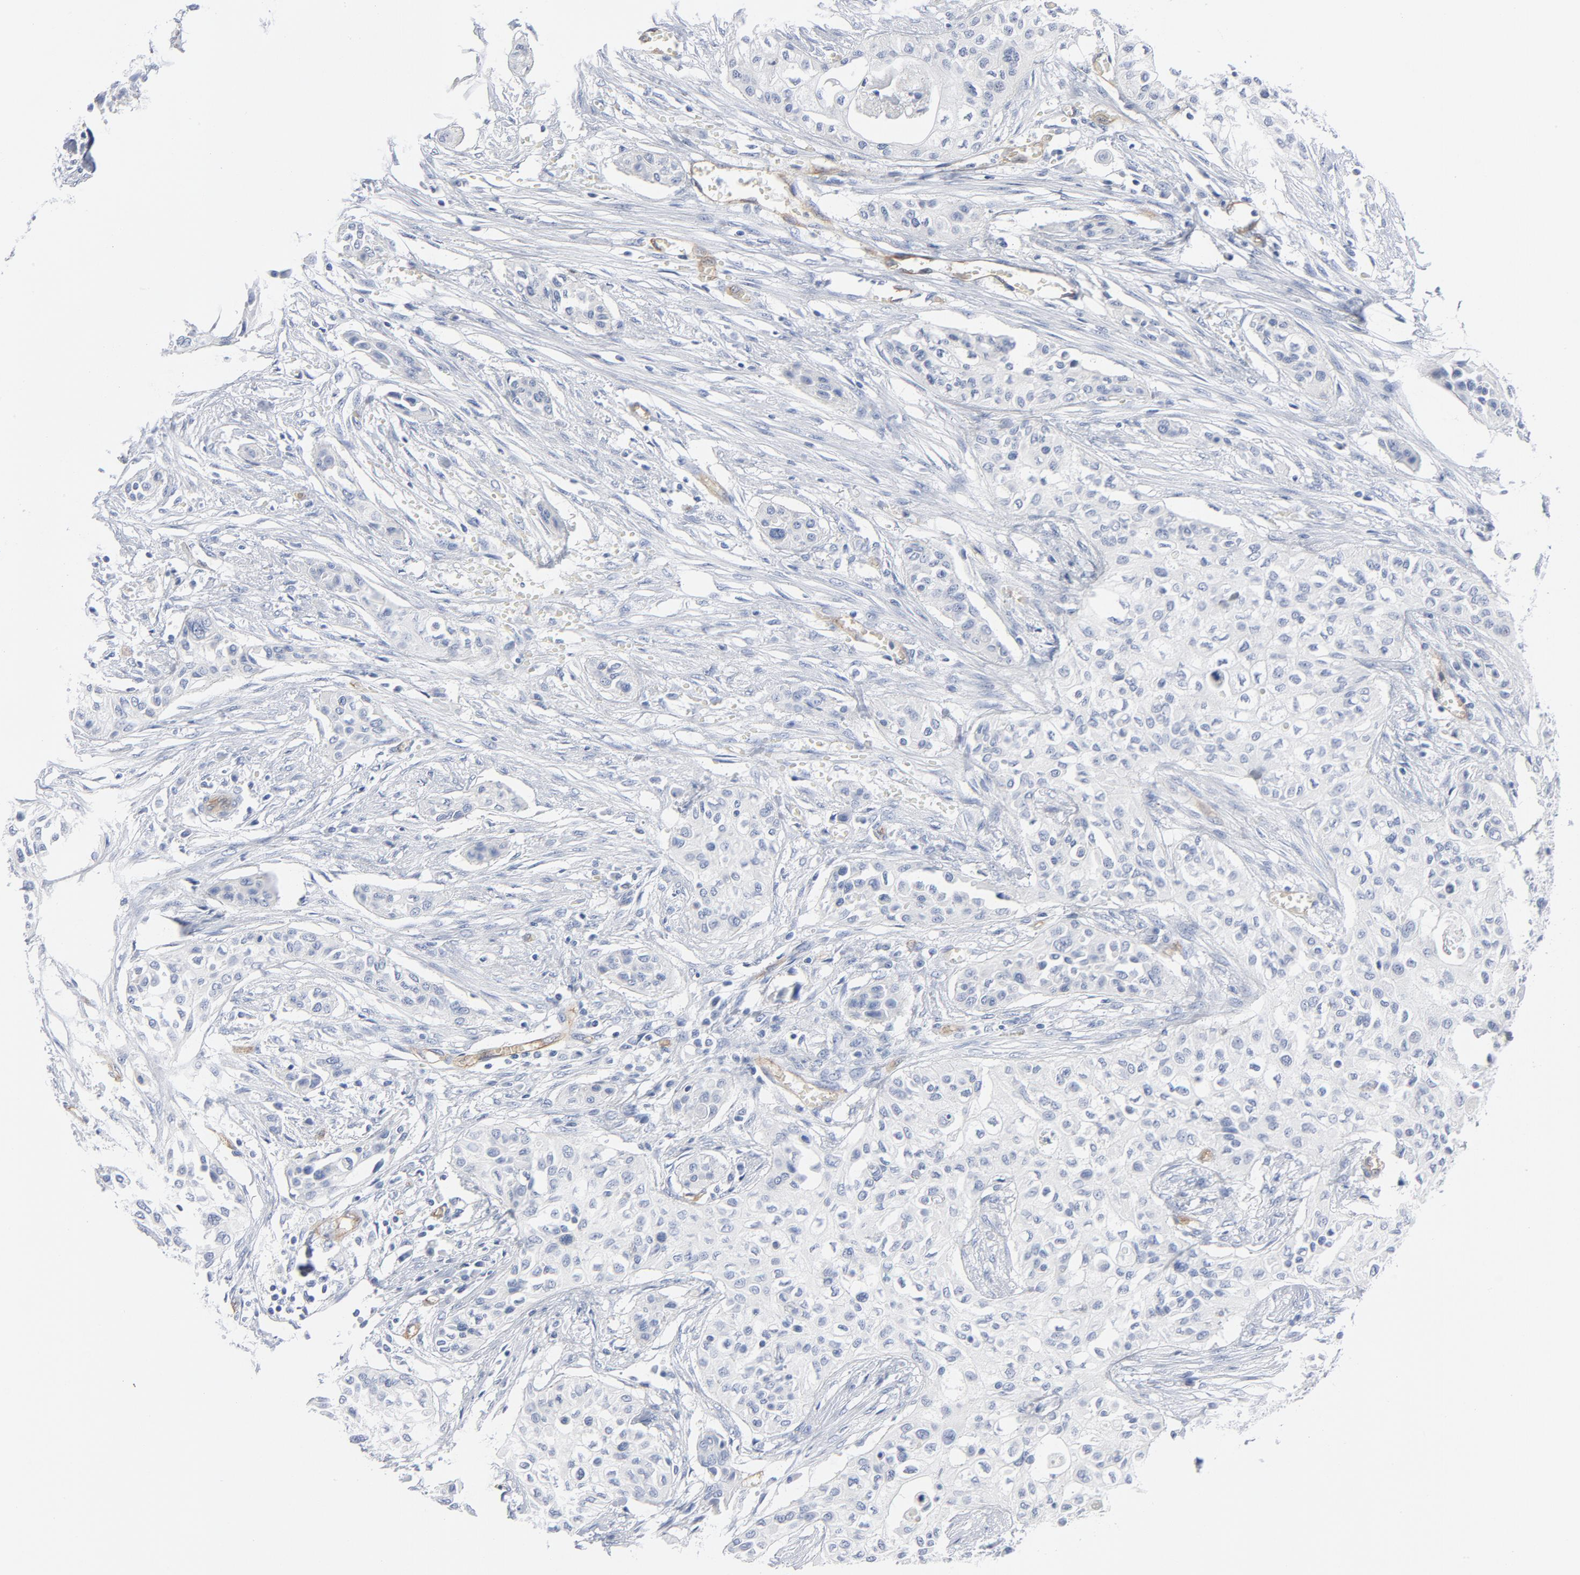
{"staining": {"intensity": "negative", "quantity": "none", "location": "none"}, "tissue": "urothelial cancer", "cell_type": "Tumor cells", "image_type": "cancer", "snomed": [{"axis": "morphology", "description": "Urothelial carcinoma, High grade"}, {"axis": "topography", "description": "Urinary bladder"}], "caption": "IHC of human urothelial carcinoma (high-grade) demonstrates no positivity in tumor cells.", "gene": "SHANK3", "patient": {"sex": "male", "age": 74}}